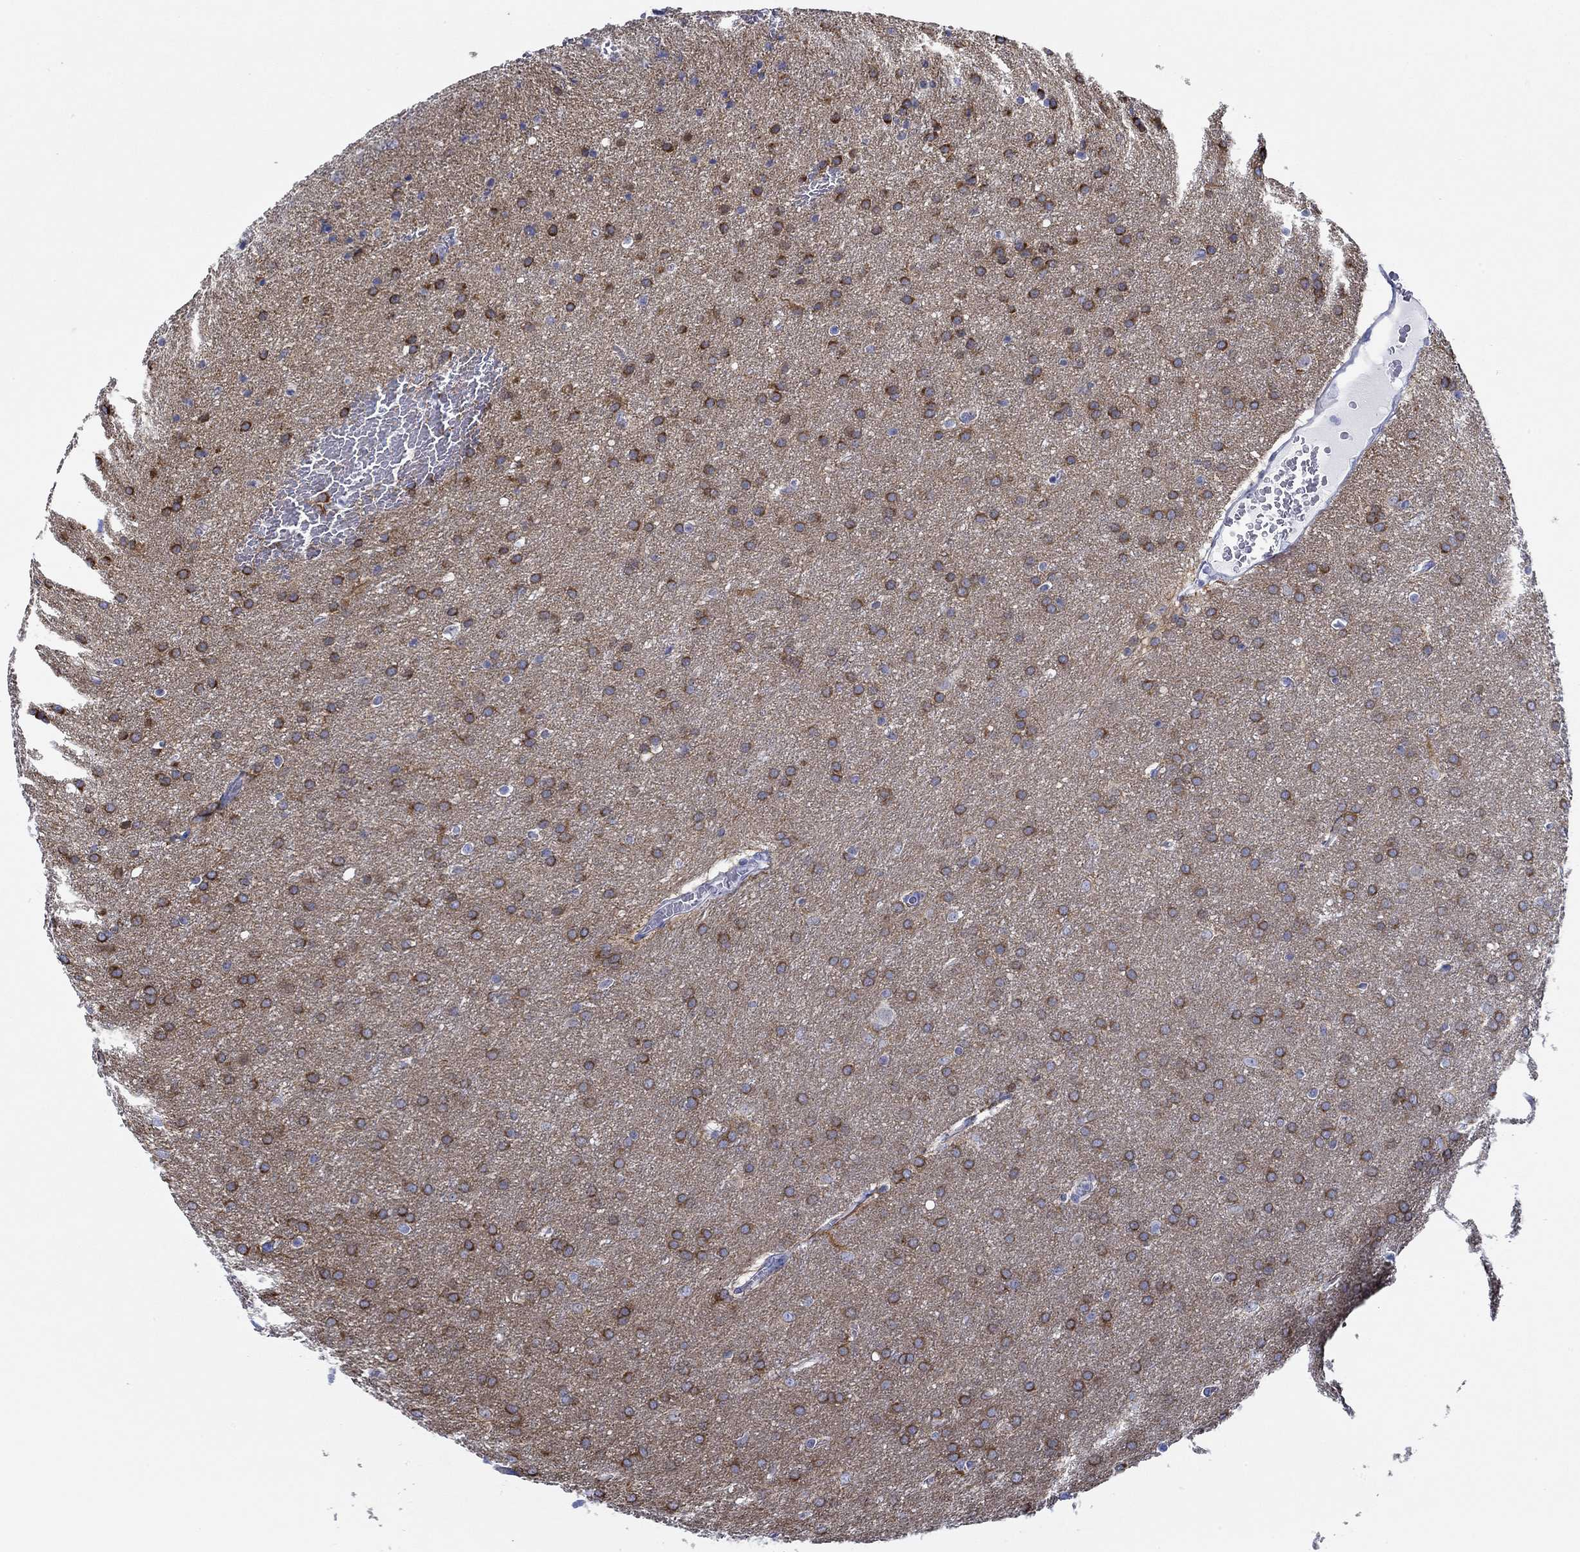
{"staining": {"intensity": "strong", "quantity": "25%-75%", "location": "cytoplasmic/membranous"}, "tissue": "glioma", "cell_type": "Tumor cells", "image_type": "cancer", "snomed": [{"axis": "morphology", "description": "Glioma, malignant, Low grade"}, {"axis": "topography", "description": "Brain"}], "caption": "Strong cytoplasmic/membranous protein expression is seen in approximately 25%-75% of tumor cells in malignant low-grade glioma. (brown staining indicates protein expression, while blue staining denotes nuclei).", "gene": "IGFBP6", "patient": {"sex": "female", "age": 32}}